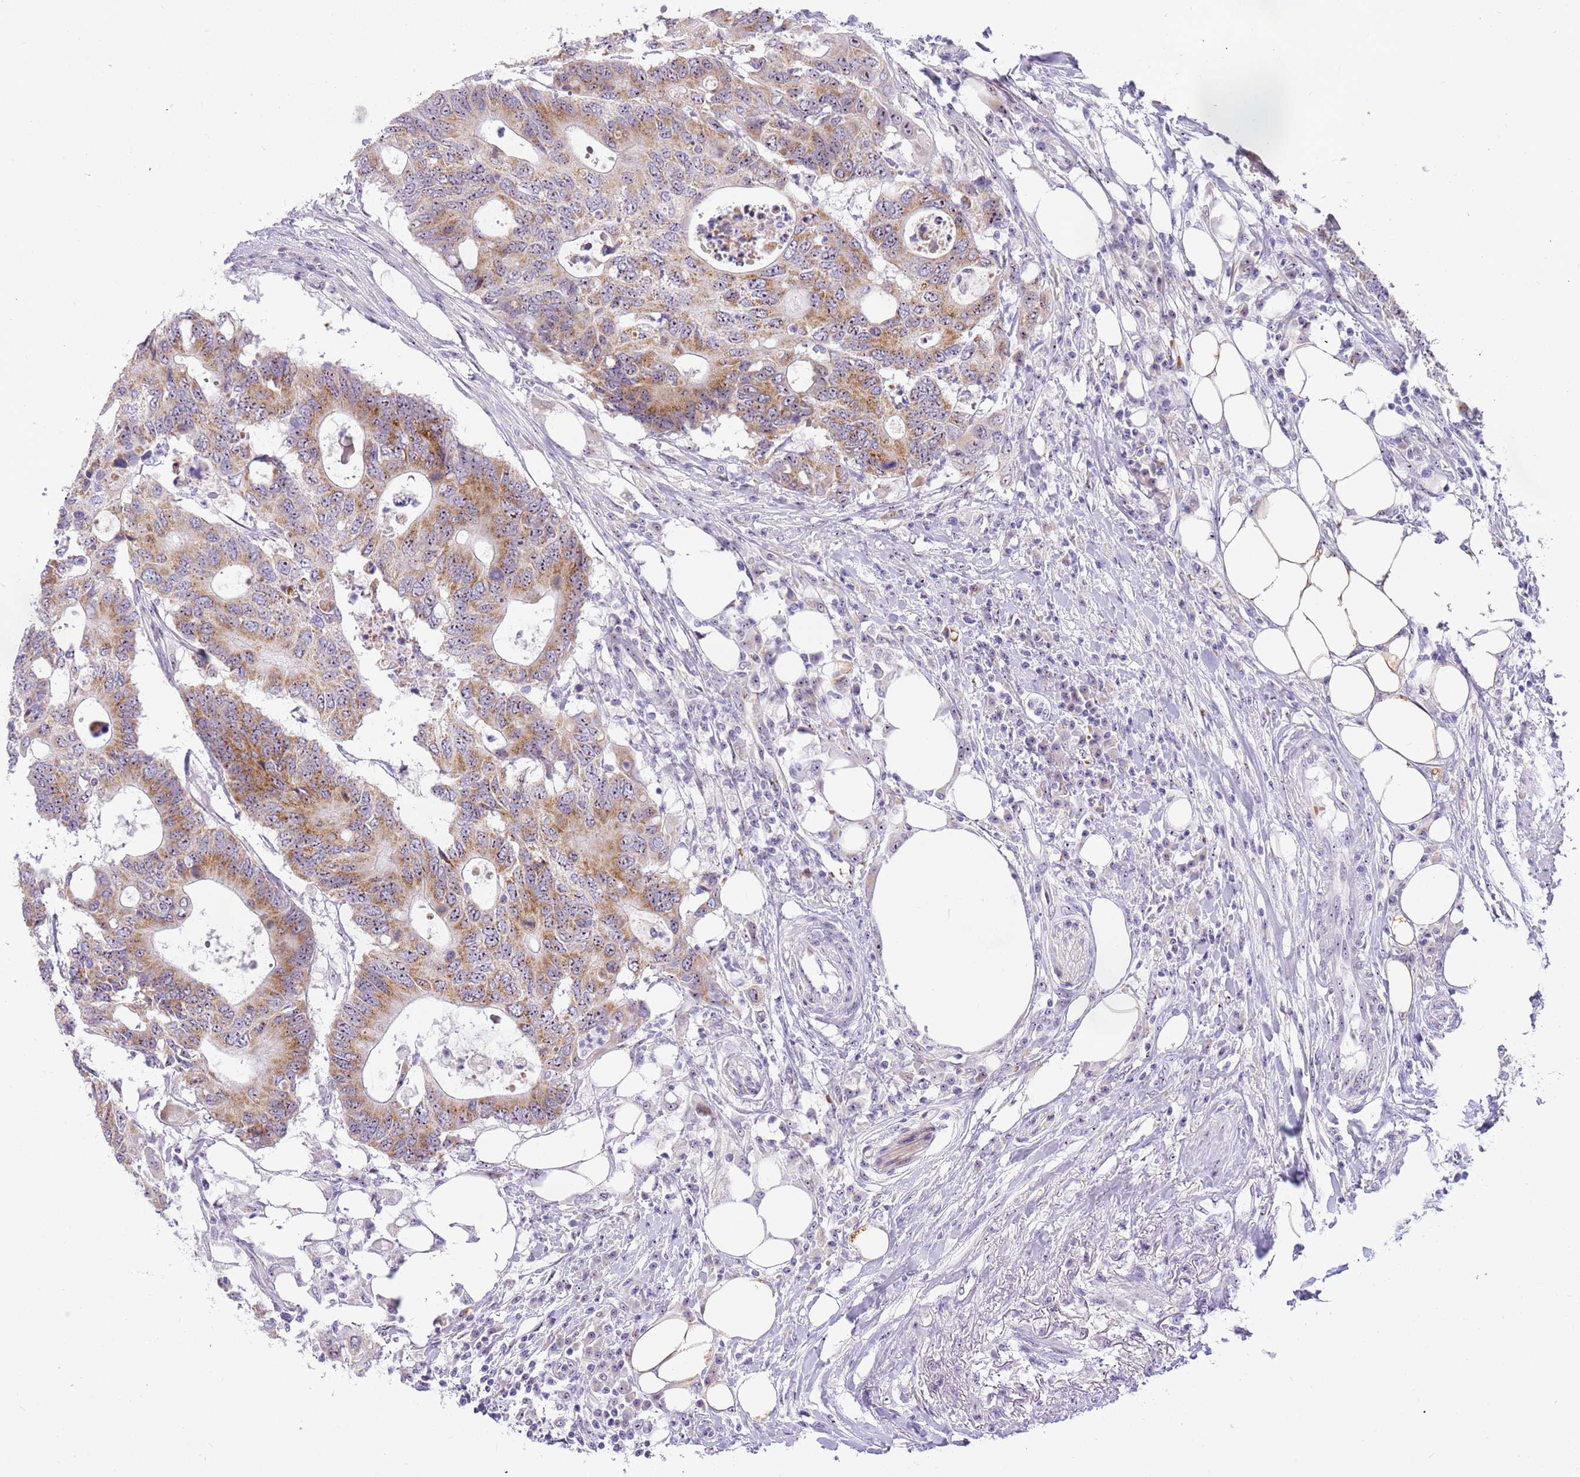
{"staining": {"intensity": "moderate", "quantity": ">75%", "location": "cytoplasmic/membranous,nuclear"}, "tissue": "colorectal cancer", "cell_type": "Tumor cells", "image_type": "cancer", "snomed": [{"axis": "morphology", "description": "Adenocarcinoma, NOS"}, {"axis": "topography", "description": "Colon"}], "caption": "Protein expression analysis of human colorectal cancer (adenocarcinoma) reveals moderate cytoplasmic/membranous and nuclear positivity in about >75% of tumor cells.", "gene": "DNAJA3", "patient": {"sex": "male", "age": 71}}